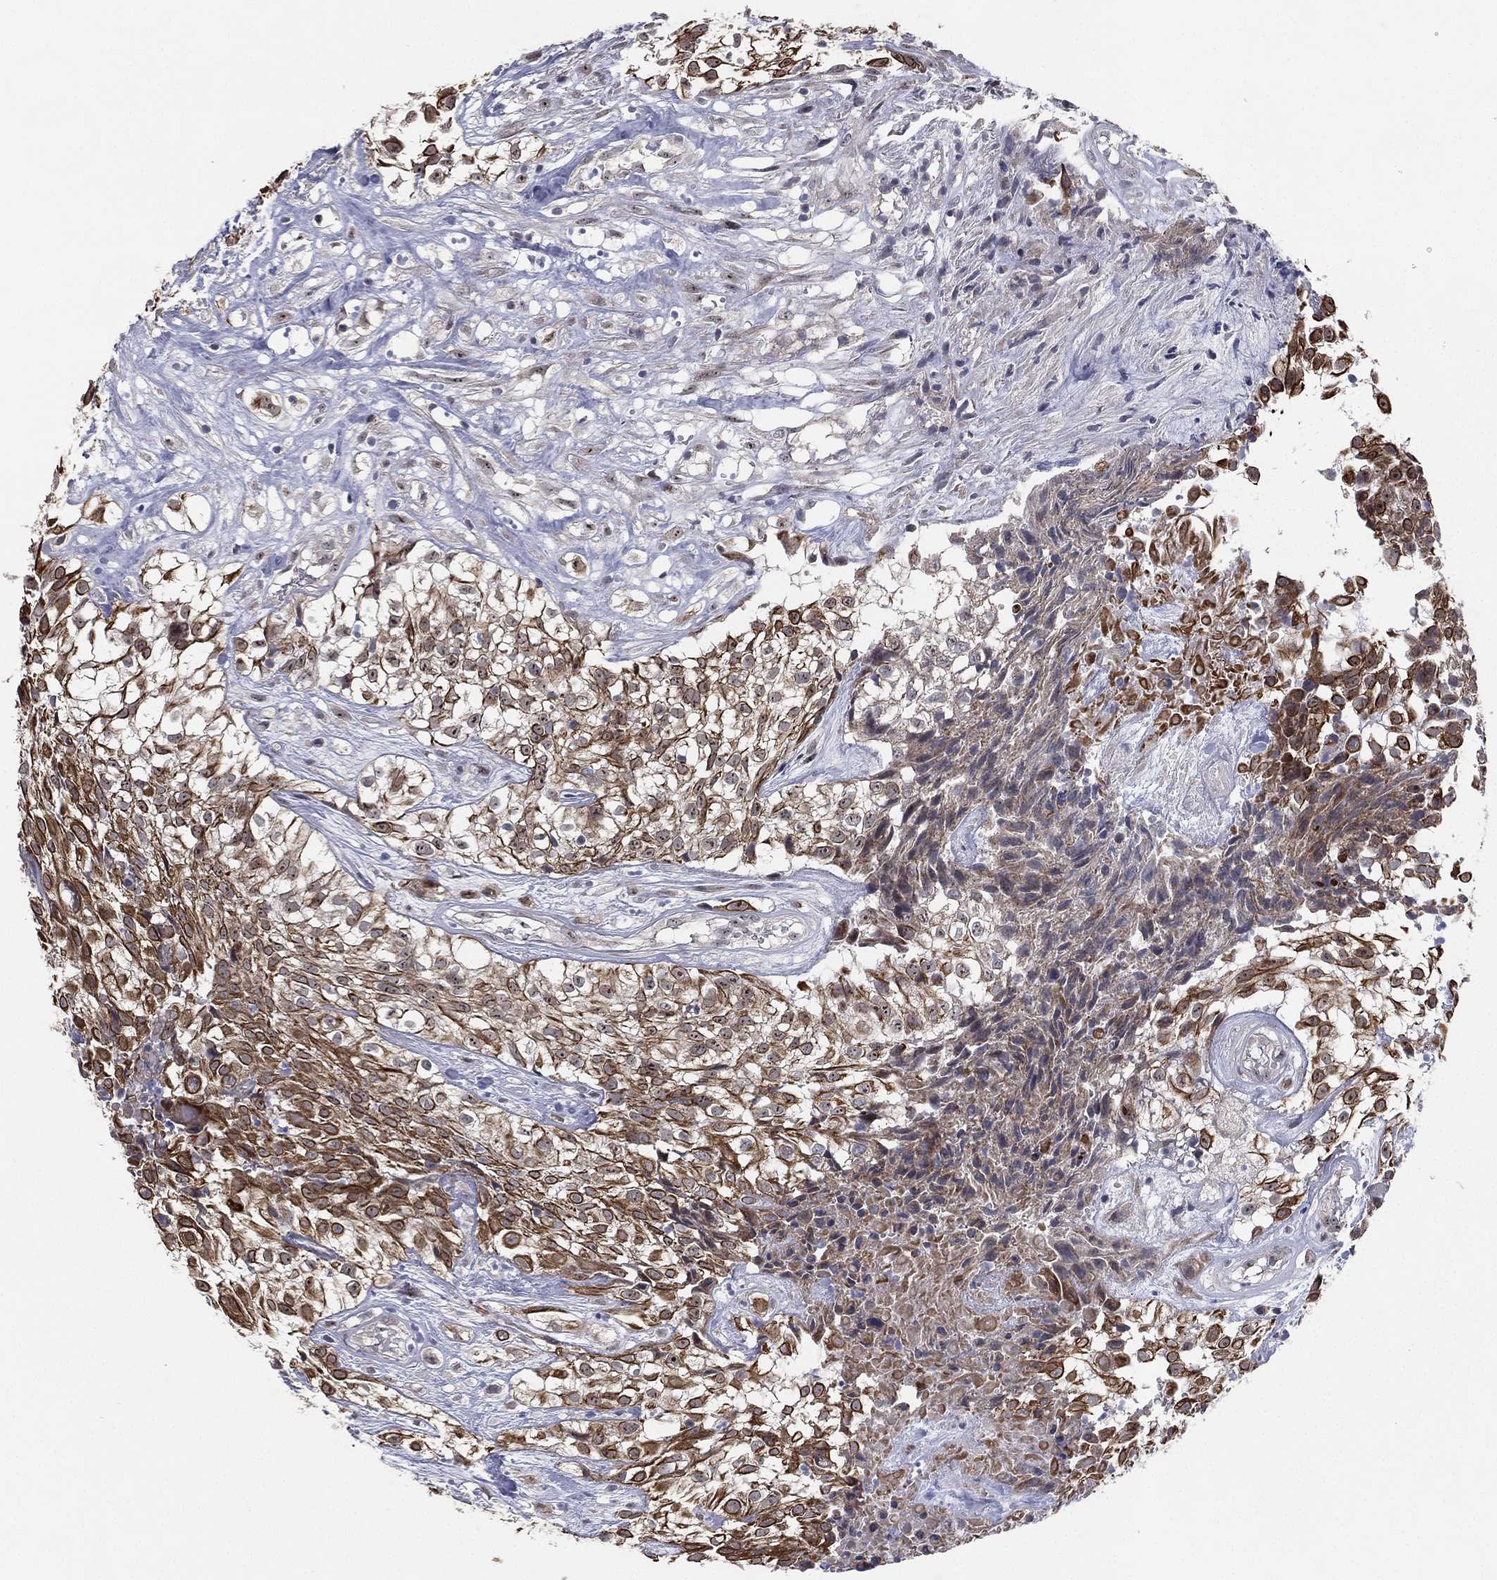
{"staining": {"intensity": "strong", "quantity": ">75%", "location": "cytoplasmic/membranous"}, "tissue": "urothelial cancer", "cell_type": "Tumor cells", "image_type": "cancer", "snomed": [{"axis": "morphology", "description": "Urothelial carcinoma, High grade"}, {"axis": "topography", "description": "Urinary bladder"}], "caption": "High-grade urothelial carcinoma stained with DAB (3,3'-diaminobenzidine) immunohistochemistry demonstrates high levels of strong cytoplasmic/membranous staining in about >75% of tumor cells.", "gene": "KAT14", "patient": {"sex": "male", "age": 56}}